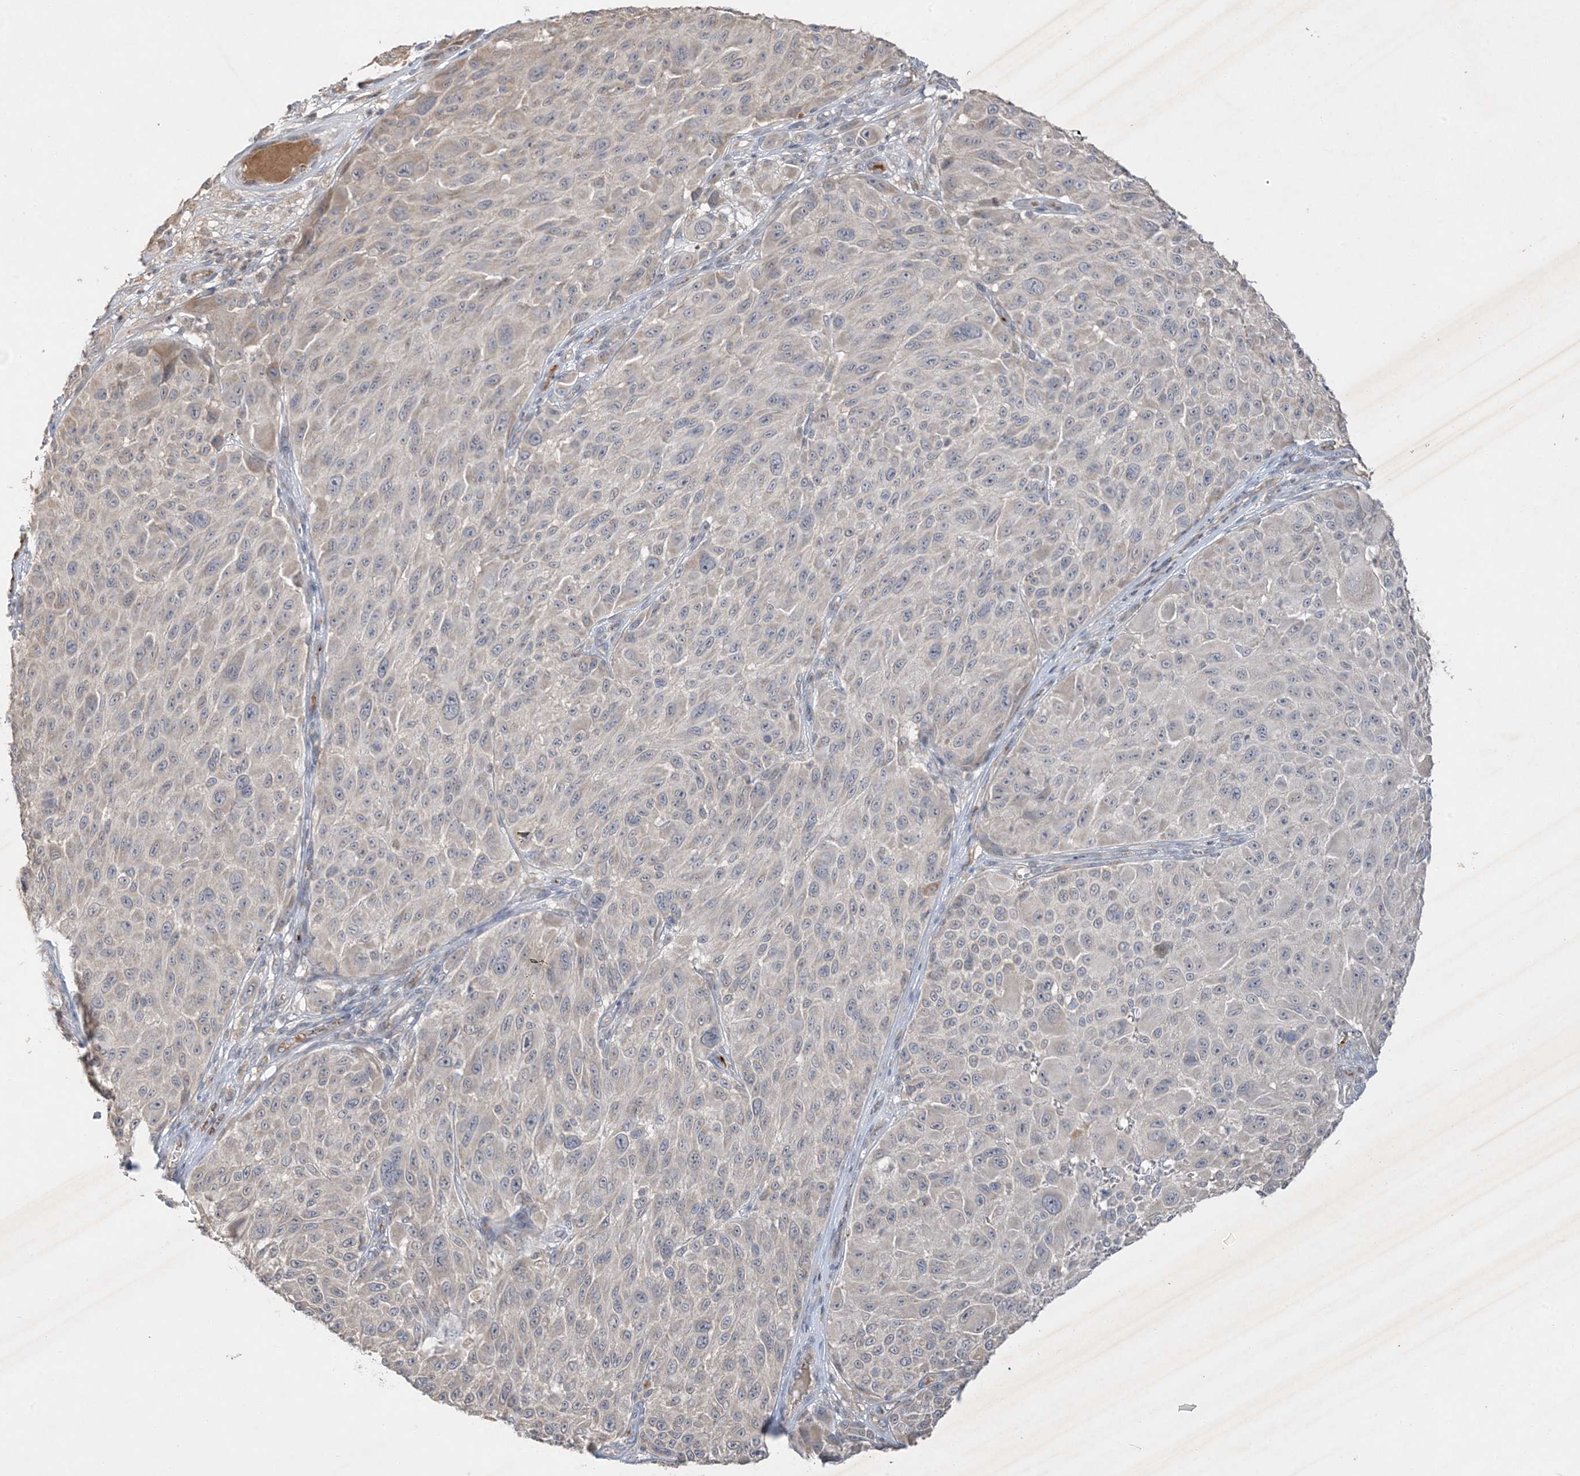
{"staining": {"intensity": "negative", "quantity": "none", "location": "none"}, "tissue": "melanoma", "cell_type": "Tumor cells", "image_type": "cancer", "snomed": [{"axis": "morphology", "description": "Malignant melanoma, NOS"}, {"axis": "topography", "description": "Skin"}], "caption": "A high-resolution histopathology image shows immunohistochemistry staining of malignant melanoma, which demonstrates no significant expression in tumor cells. (DAB (3,3'-diaminobenzidine) immunohistochemistry (IHC), high magnification).", "gene": "PRSS36", "patient": {"sex": "male", "age": 83}}